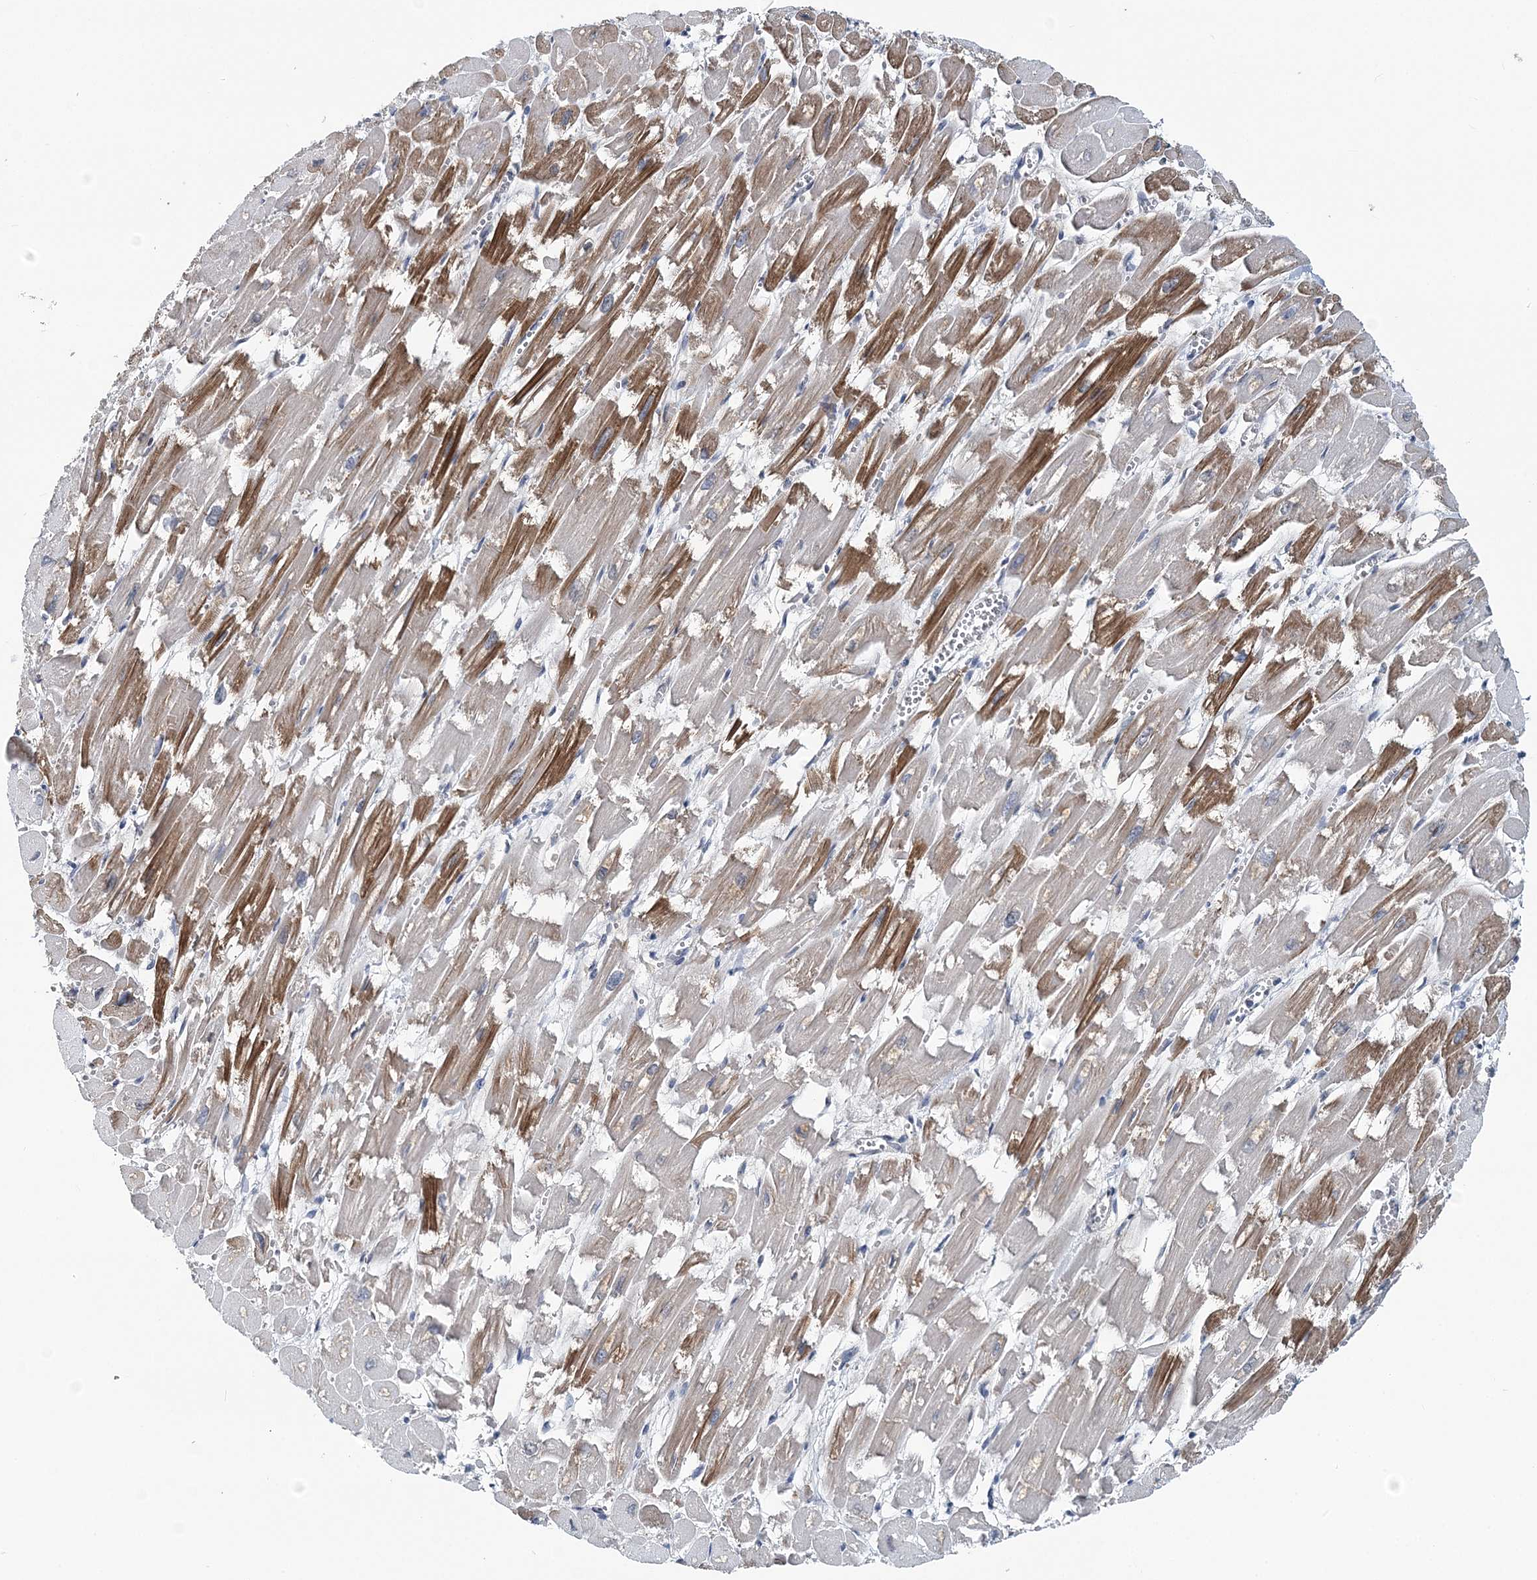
{"staining": {"intensity": "moderate", "quantity": "25%-75%", "location": "cytoplasmic/membranous"}, "tissue": "heart muscle", "cell_type": "Cardiomyocytes", "image_type": "normal", "snomed": [{"axis": "morphology", "description": "Normal tissue, NOS"}, {"axis": "topography", "description": "Heart"}], "caption": "This image displays immunohistochemistry staining of unremarkable heart muscle, with medium moderate cytoplasmic/membranous expression in approximately 25%-75% of cardiomyocytes.", "gene": "HYCC2", "patient": {"sex": "male", "age": 54}}